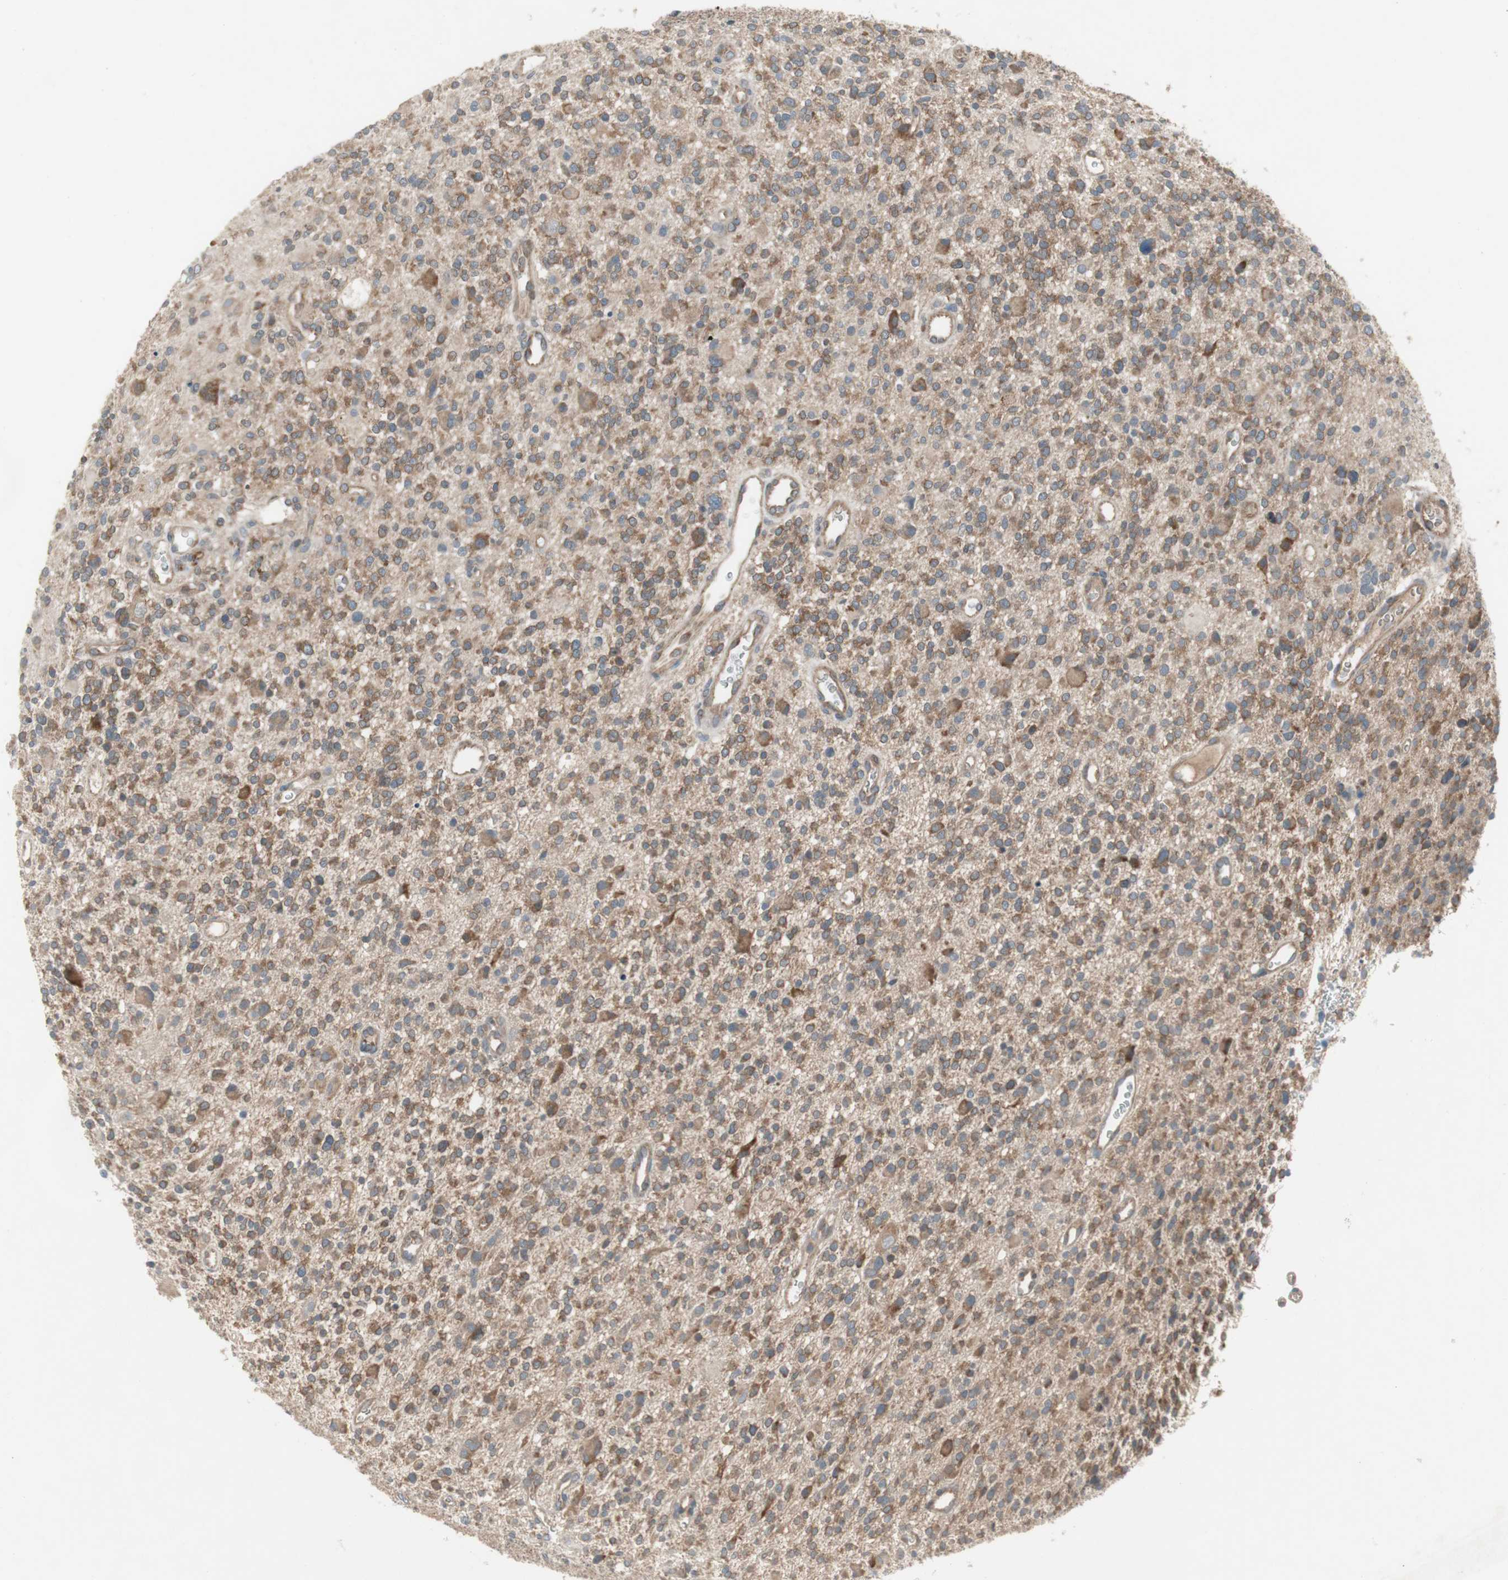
{"staining": {"intensity": "moderate", "quantity": ">75%", "location": "cytoplasmic/membranous"}, "tissue": "glioma", "cell_type": "Tumor cells", "image_type": "cancer", "snomed": [{"axis": "morphology", "description": "Glioma, malignant, High grade"}, {"axis": "topography", "description": "Brain"}], "caption": "Glioma stained with a protein marker exhibits moderate staining in tumor cells.", "gene": "PANK2", "patient": {"sex": "male", "age": 48}}